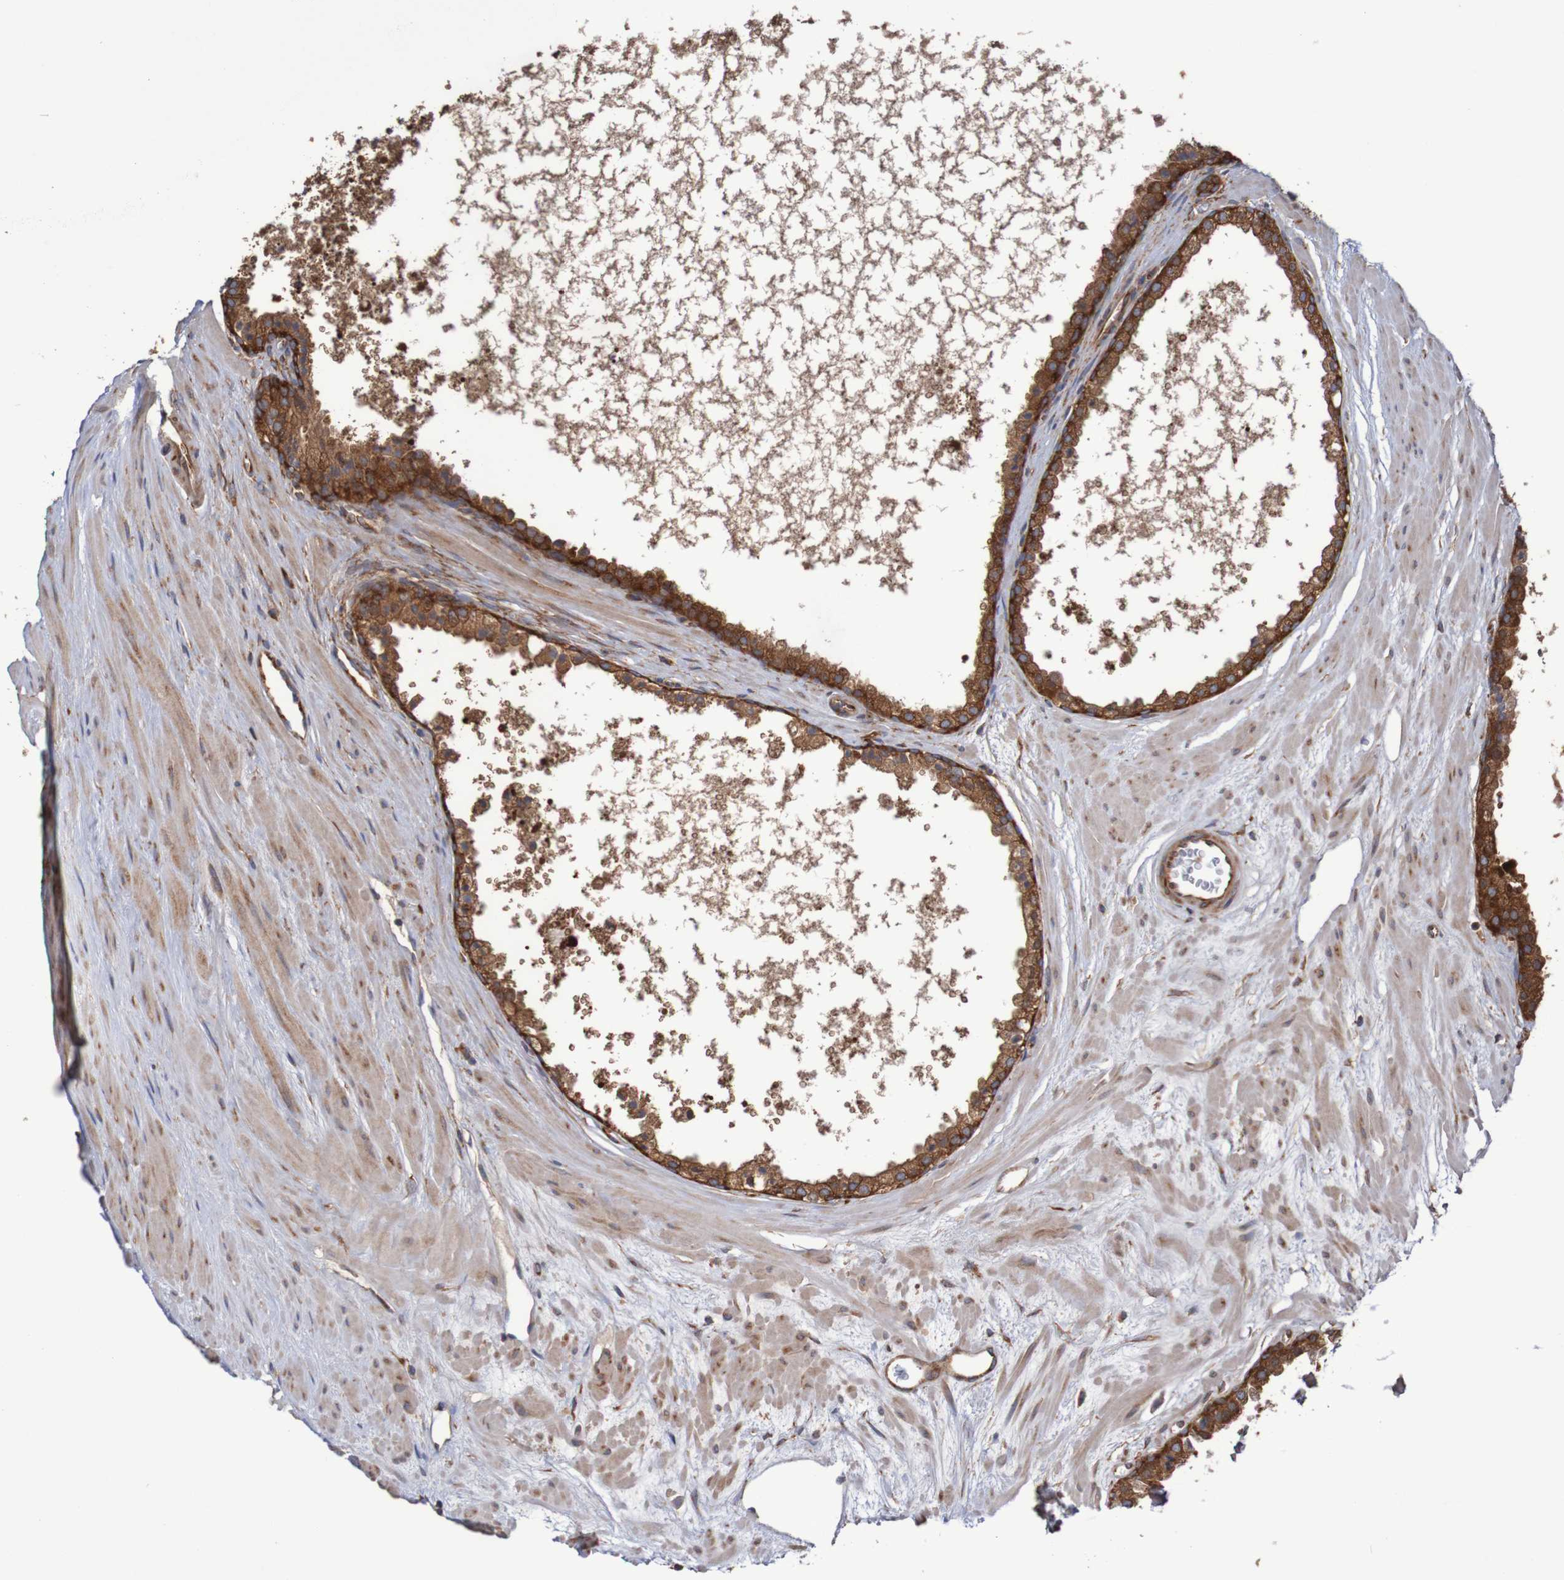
{"staining": {"intensity": "strong", "quantity": ">75%", "location": "cytoplasmic/membranous"}, "tissue": "prostate cancer", "cell_type": "Tumor cells", "image_type": "cancer", "snomed": [{"axis": "morphology", "description": "Adenocarcinoma, High grade"}, {"axis": "topography", "description": "Prostate"}], "caption": "Immunohistochemical staining of prostate adenocarcinoma (high-grade) displays high levels of strong cytoplasmic/membranous protein staining in approximately >75% of tumor cells.", "gene": "LRRC47", "patient": {"sex": "male", "age": 65}}